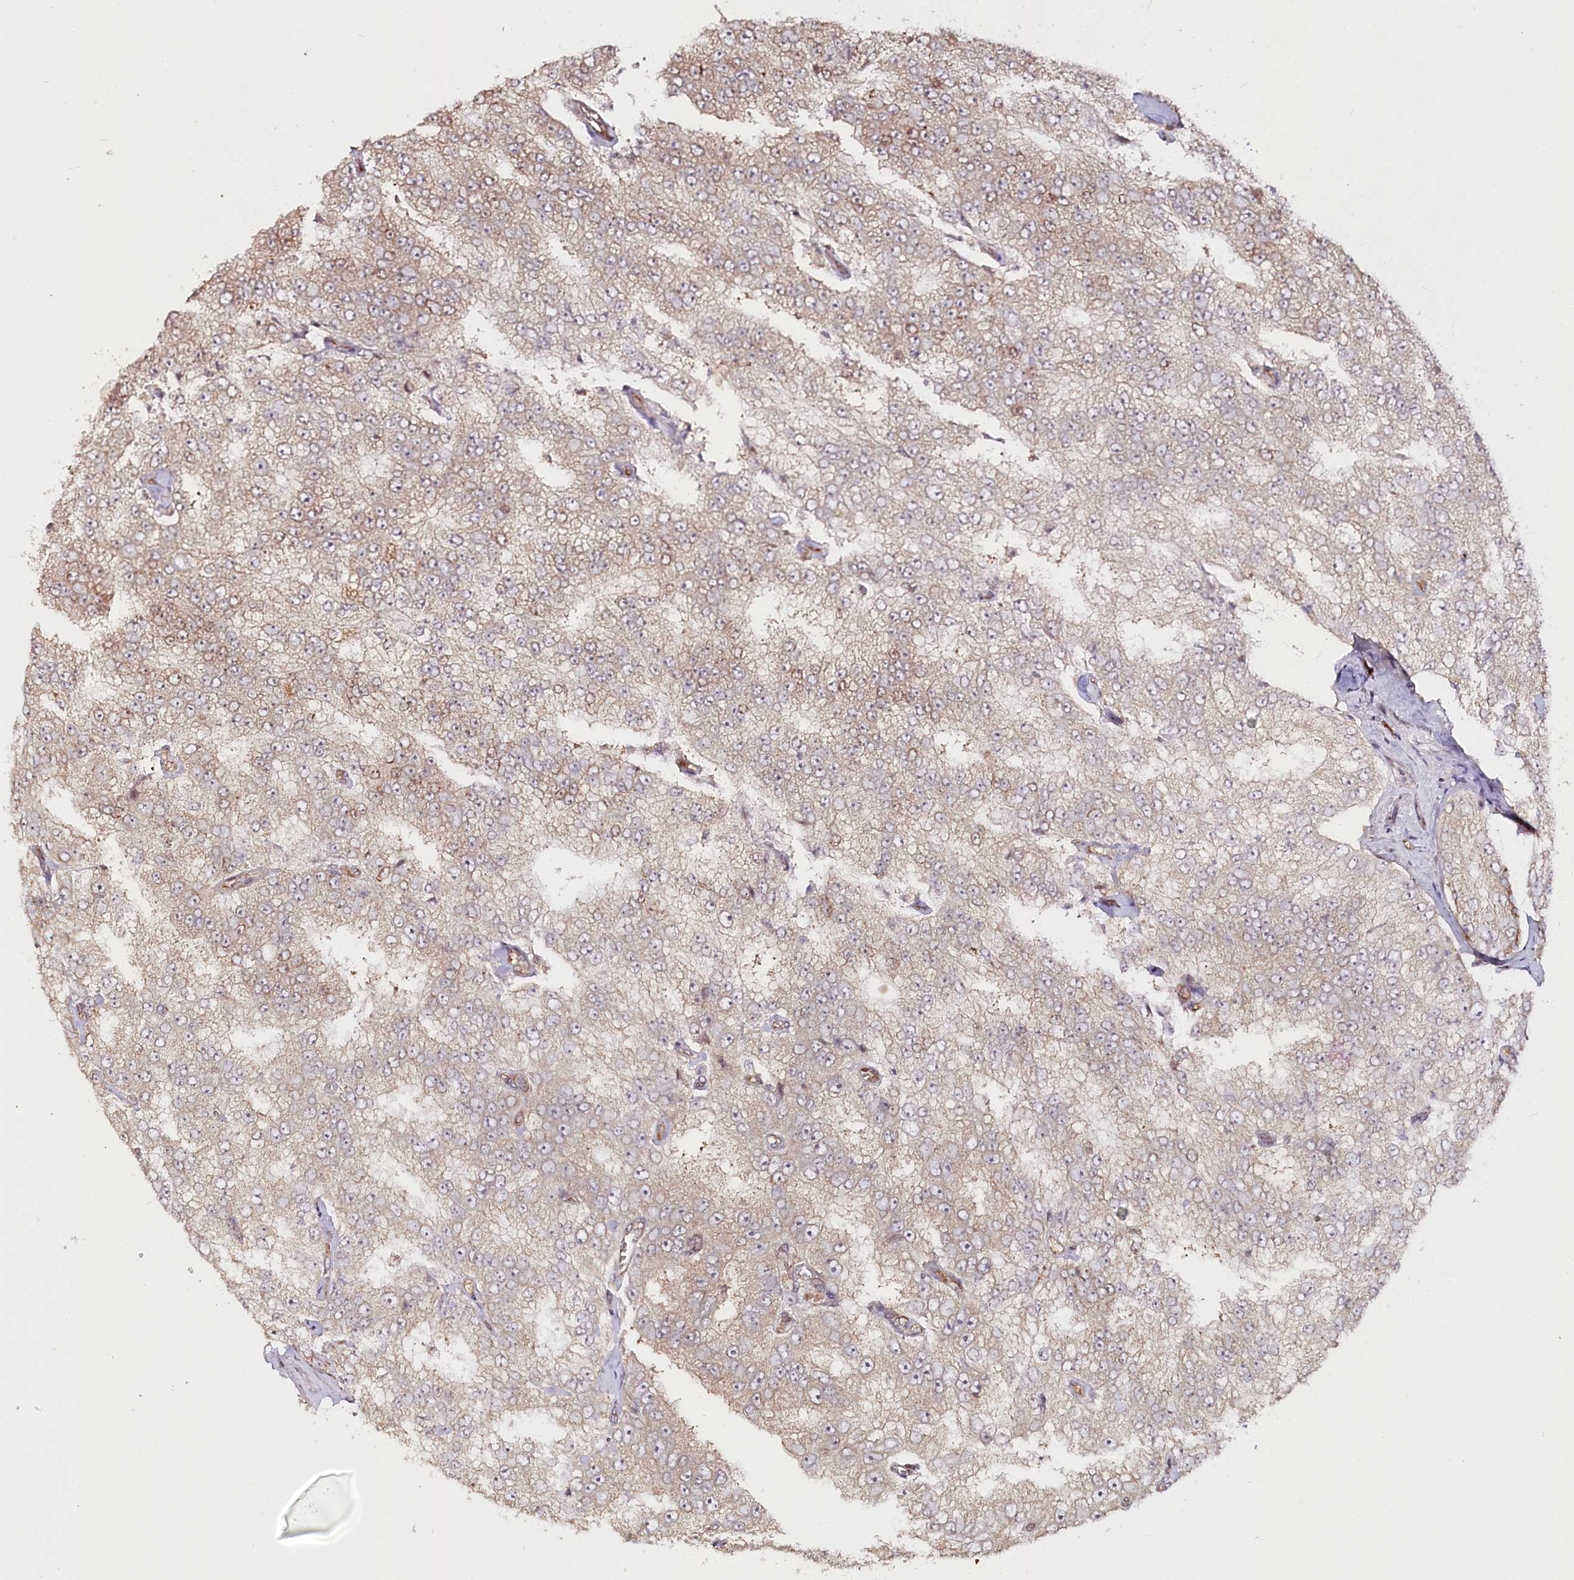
{"staining": {"intensity": "weak", "quantity": ">75%", "location": "cytoplasmic/membranous"}, "tissue": "prostate cancer", "cell_type": "Tumor cells", "image_type": "cancer", "snomed": [{"axis": "morphology", "description": "Adenocarcinoma, High grade"}, {"axis": "topography", "description": "Prostate"}], "caption": "Weak cytoplasmic/membranous positivity for a protein is present in approximately >75% of tumor cells of adenocarcinoma (high-grade) (prostate) using IHC.", "gene": "OTUD4", "patient": {"sex": "male", "age": 58}}